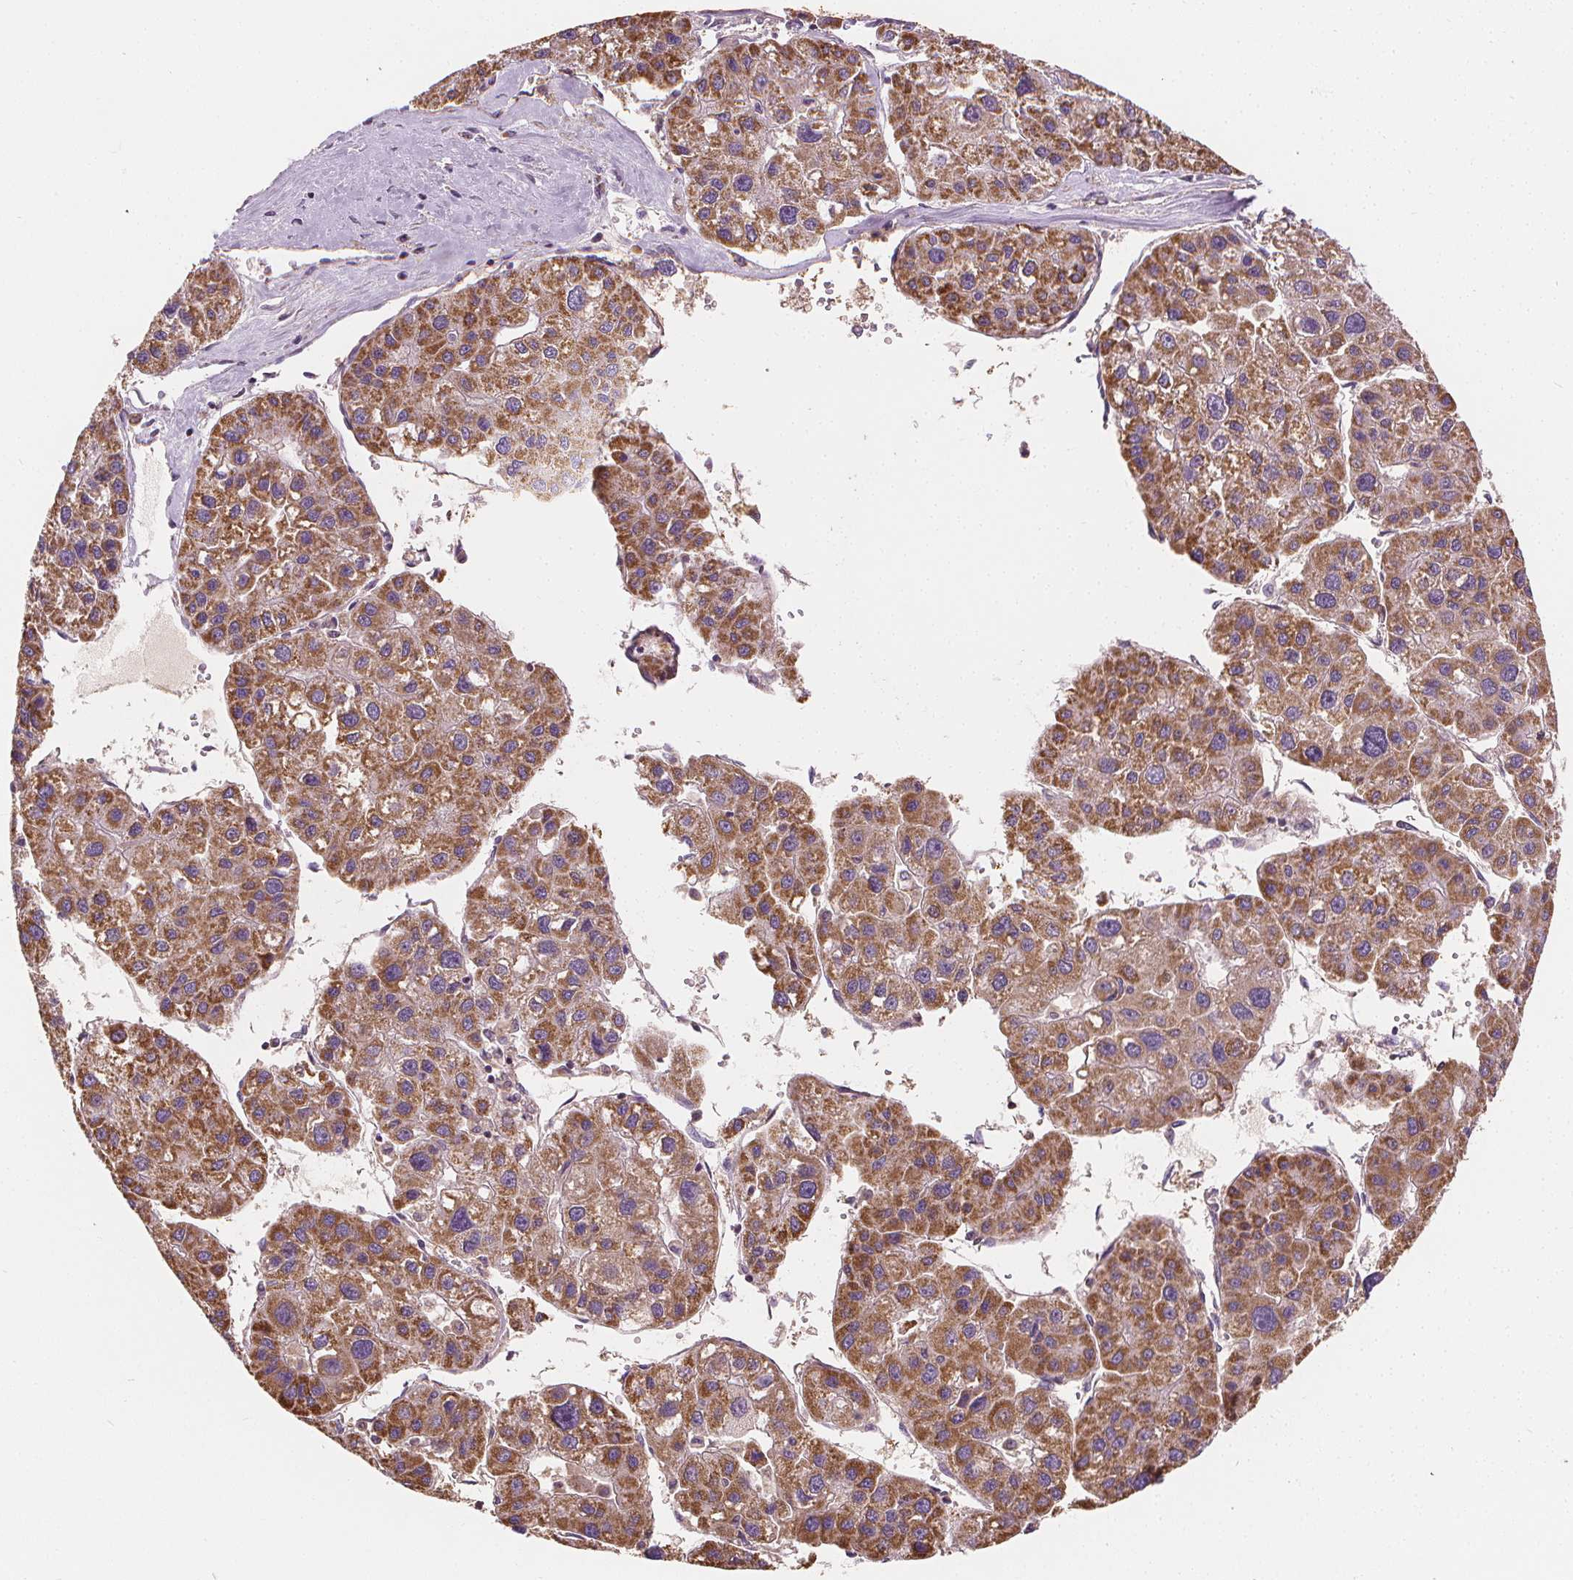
{"staining": {"intensity": "strong", "quantity": ">75%", "location": "cytoplasmic/membranous"}, "tissue": "liver cancer", "cell_type": "Tumor cells", "image_type": "cancer", "snomed": [{"axis": "morphology", "description": "Carcinoma, Hepatocellular, NOS"}, {"axis": "topography", "description": "Liver"}], "caption": "There is high levels of strong cytoplasmic/membranous expression in tumor cells of liver cancer, as demonstrated by immunohistochemical staining (brown color).", "gene": "RAB20", "patient": {"sex": "male", "age": 73}}